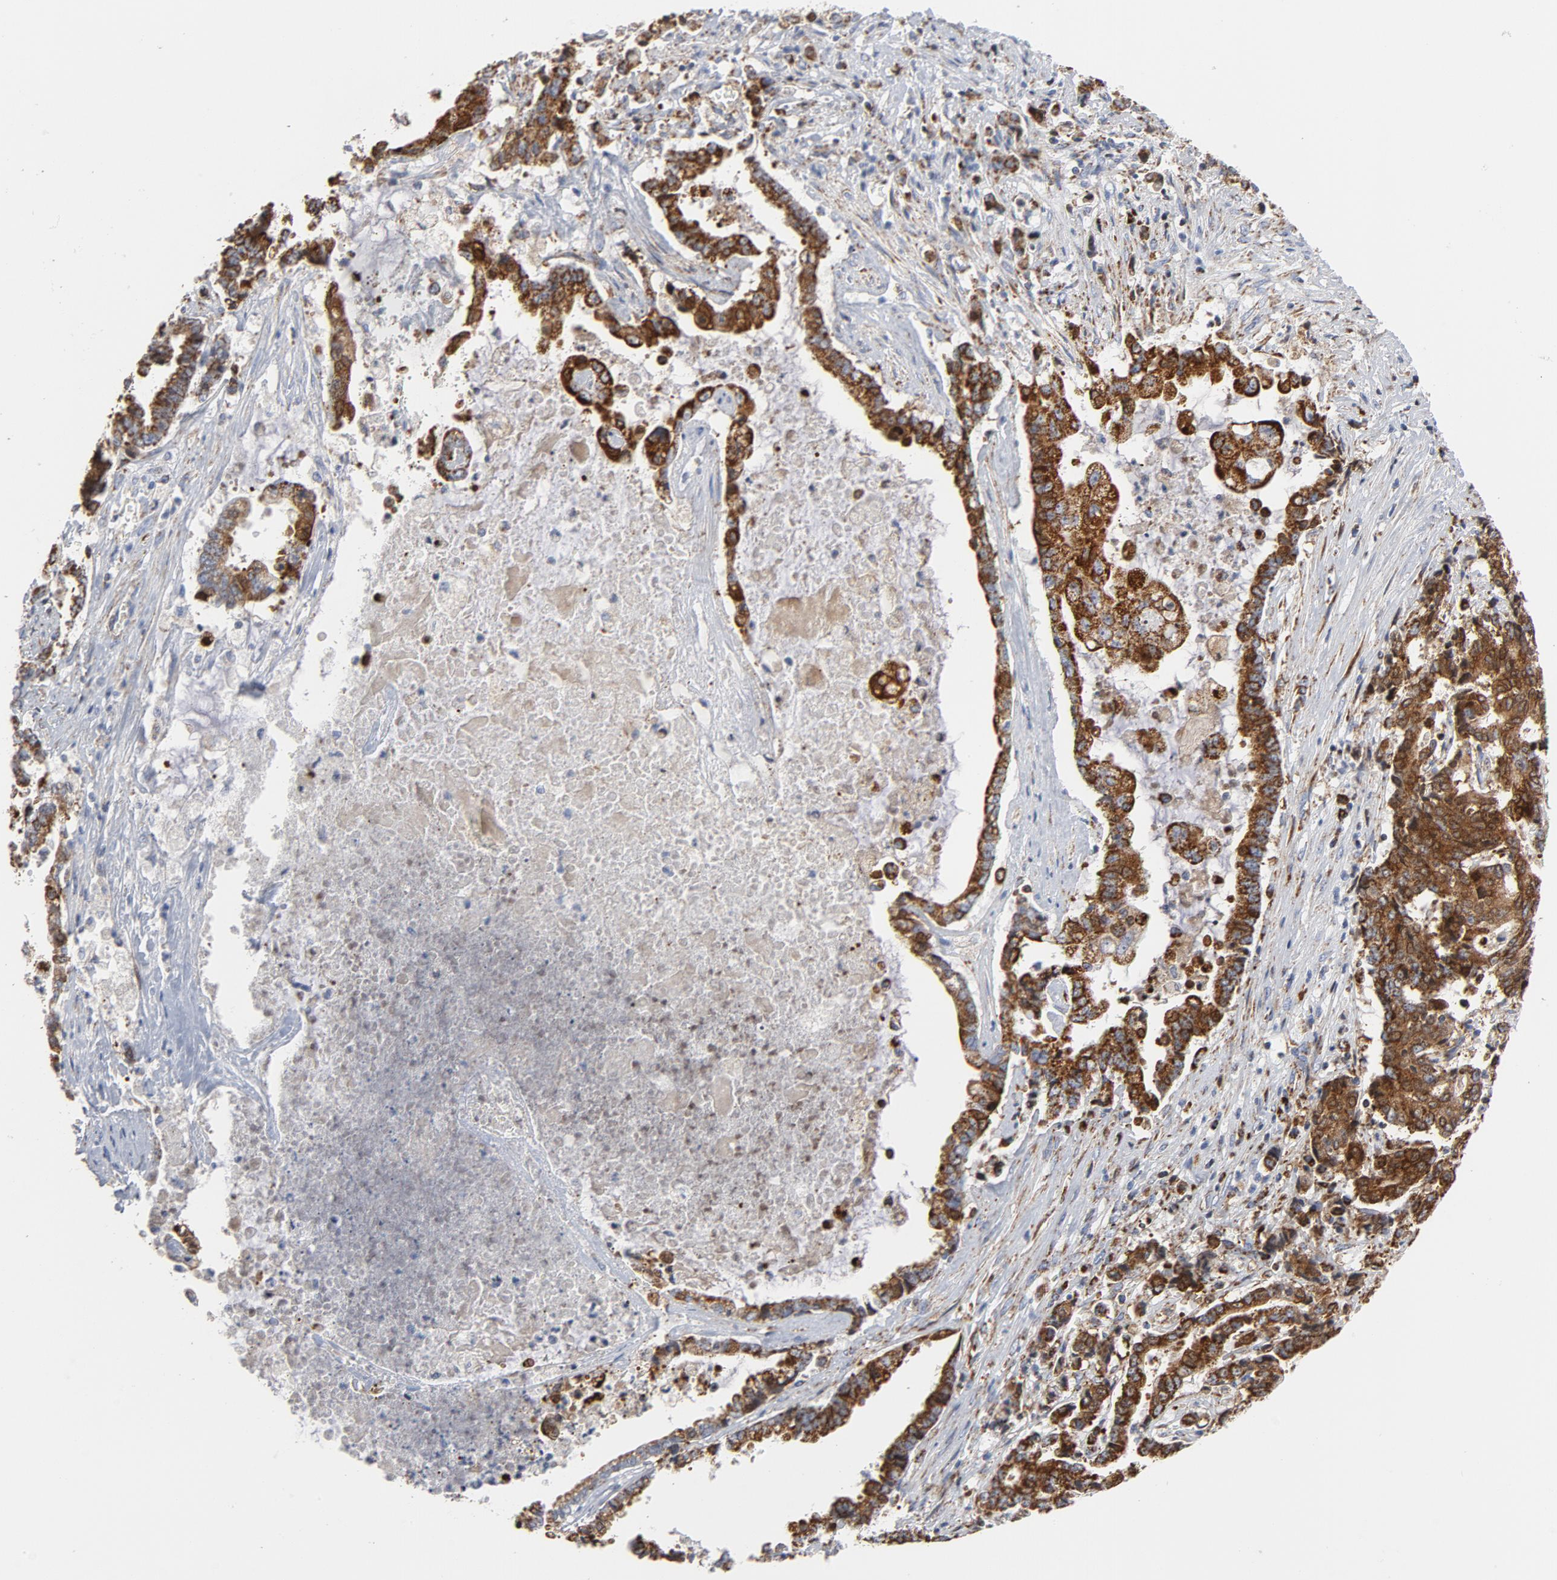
{"staining": {"intensity": "strong", "quantity": ">75%", "location": "cytoplasmic/membranous"}, "tissue": "liver cancer", "cell_type": "Tumor cells", "image_type": "cancer", "snomed": [{"axis": "morphology", "description": "Cholangiocarcinoma"}, {"axis": "topography", "description": "Liver"}], "caption": "Immunohistochemistry photomicrograph of neoplastic tissue: liver cholangiocarcinoma stained using IHC demonstrates high levels of strong protein expression localized specifically in the cytoplasmic/membranous of tumor cells, appearing as a cytoplasmic/membranous brown color.", "gene": "CYCS", "patient": {"sex": "male", "age": 57}}